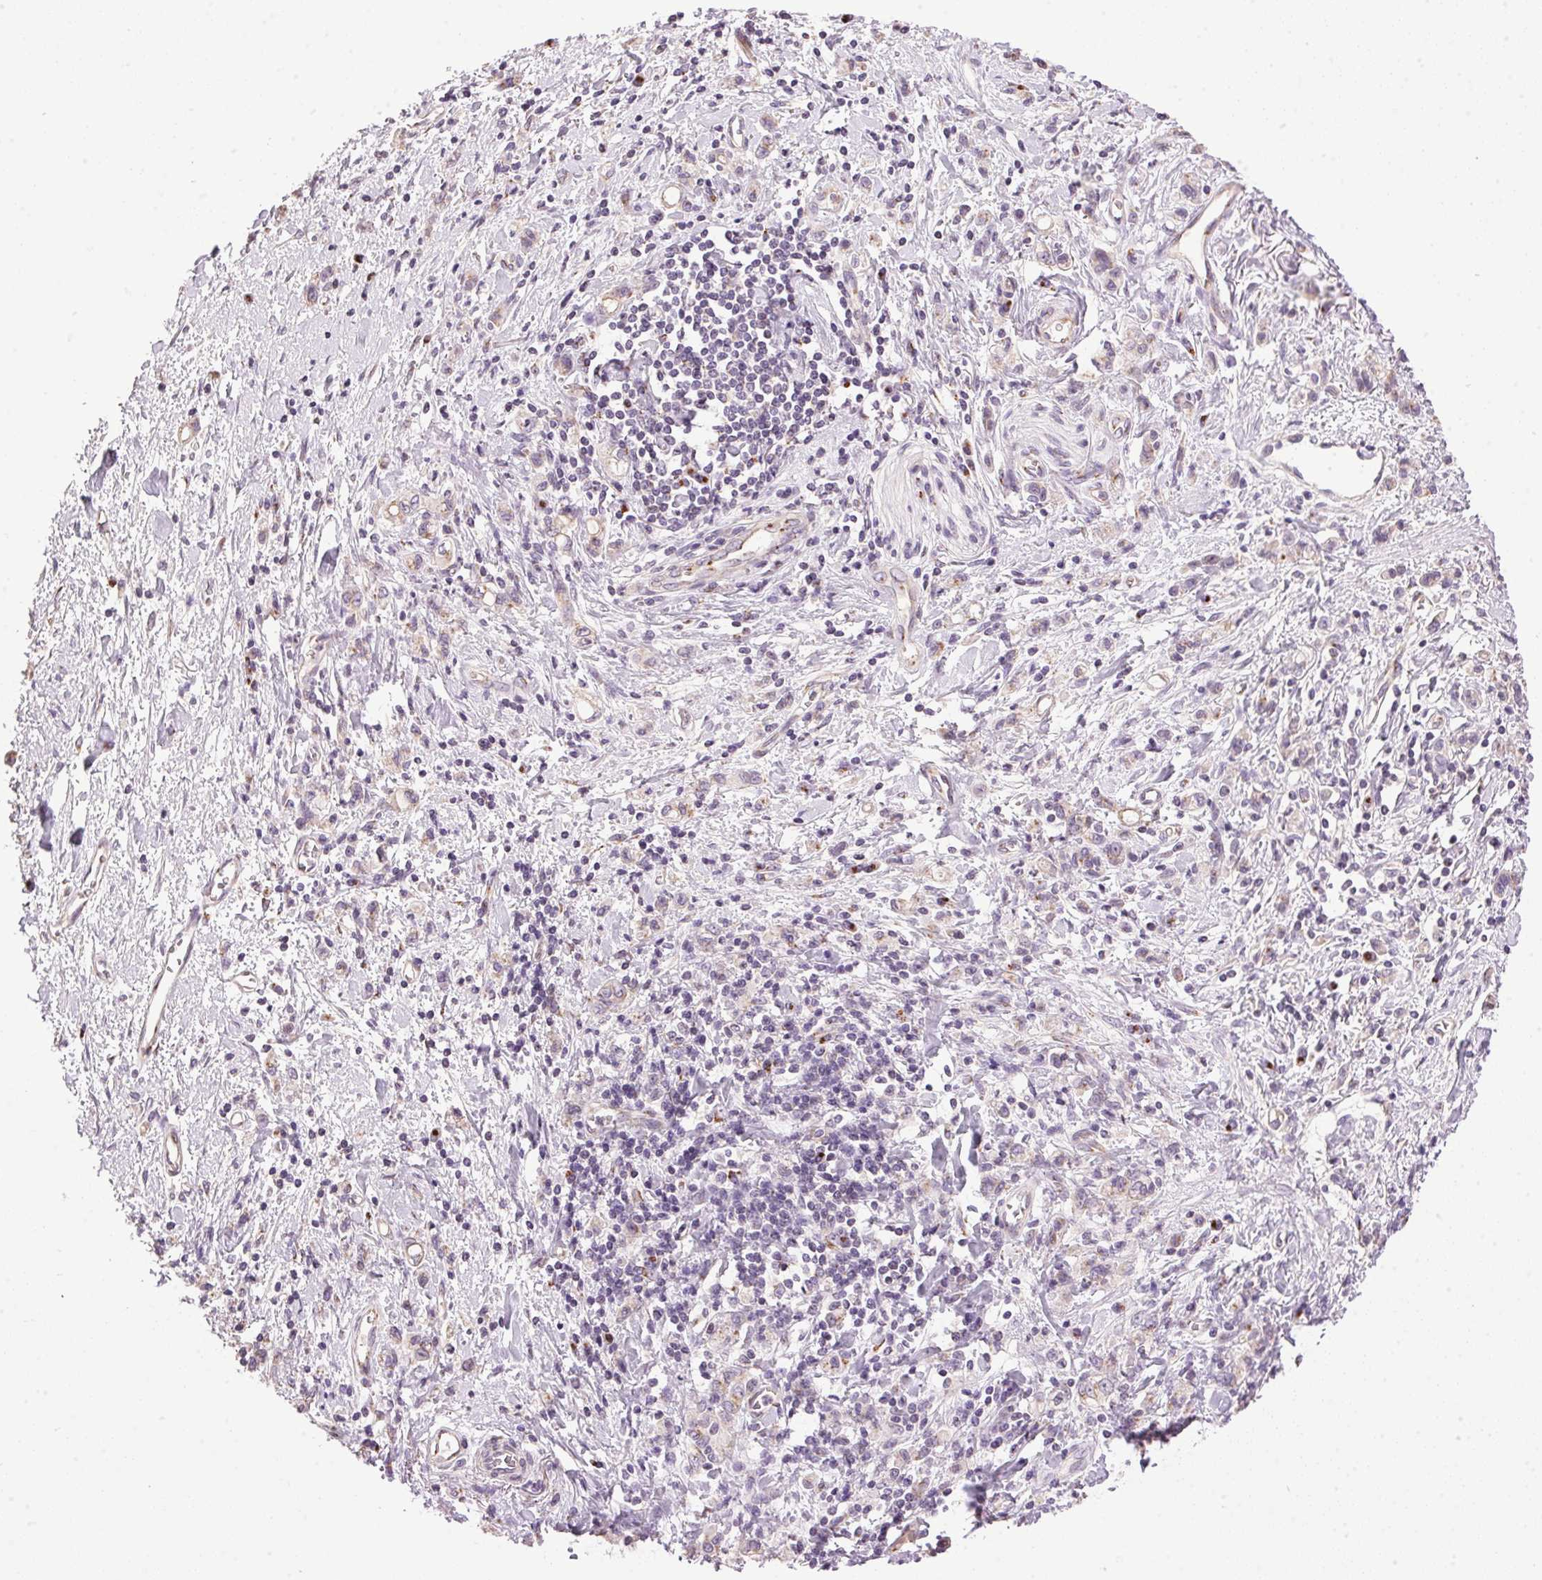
{"staining": {"intensity": "weak", "quantity": "25%-75%", "location": "cytoplasmic/membranous"}, "tissue": "stomach cancer", "cell_type": "Tumor cells", "image_type": "cancer", "snomed": [{"axis": "morphology", "description": "Adenocarcinoma, NOS"}, {"axis": "topography", "description": "Stomach"}], "caption": "Protein staining of stomach cancer tissue shows weak cytoplasmic/membranous expression in about 25%-75% of tumor cells. (IHC, brightfield microscopy, high magnification).", "gene": "GOLPH3", "patient": {"sex": "male", "age": 77}}